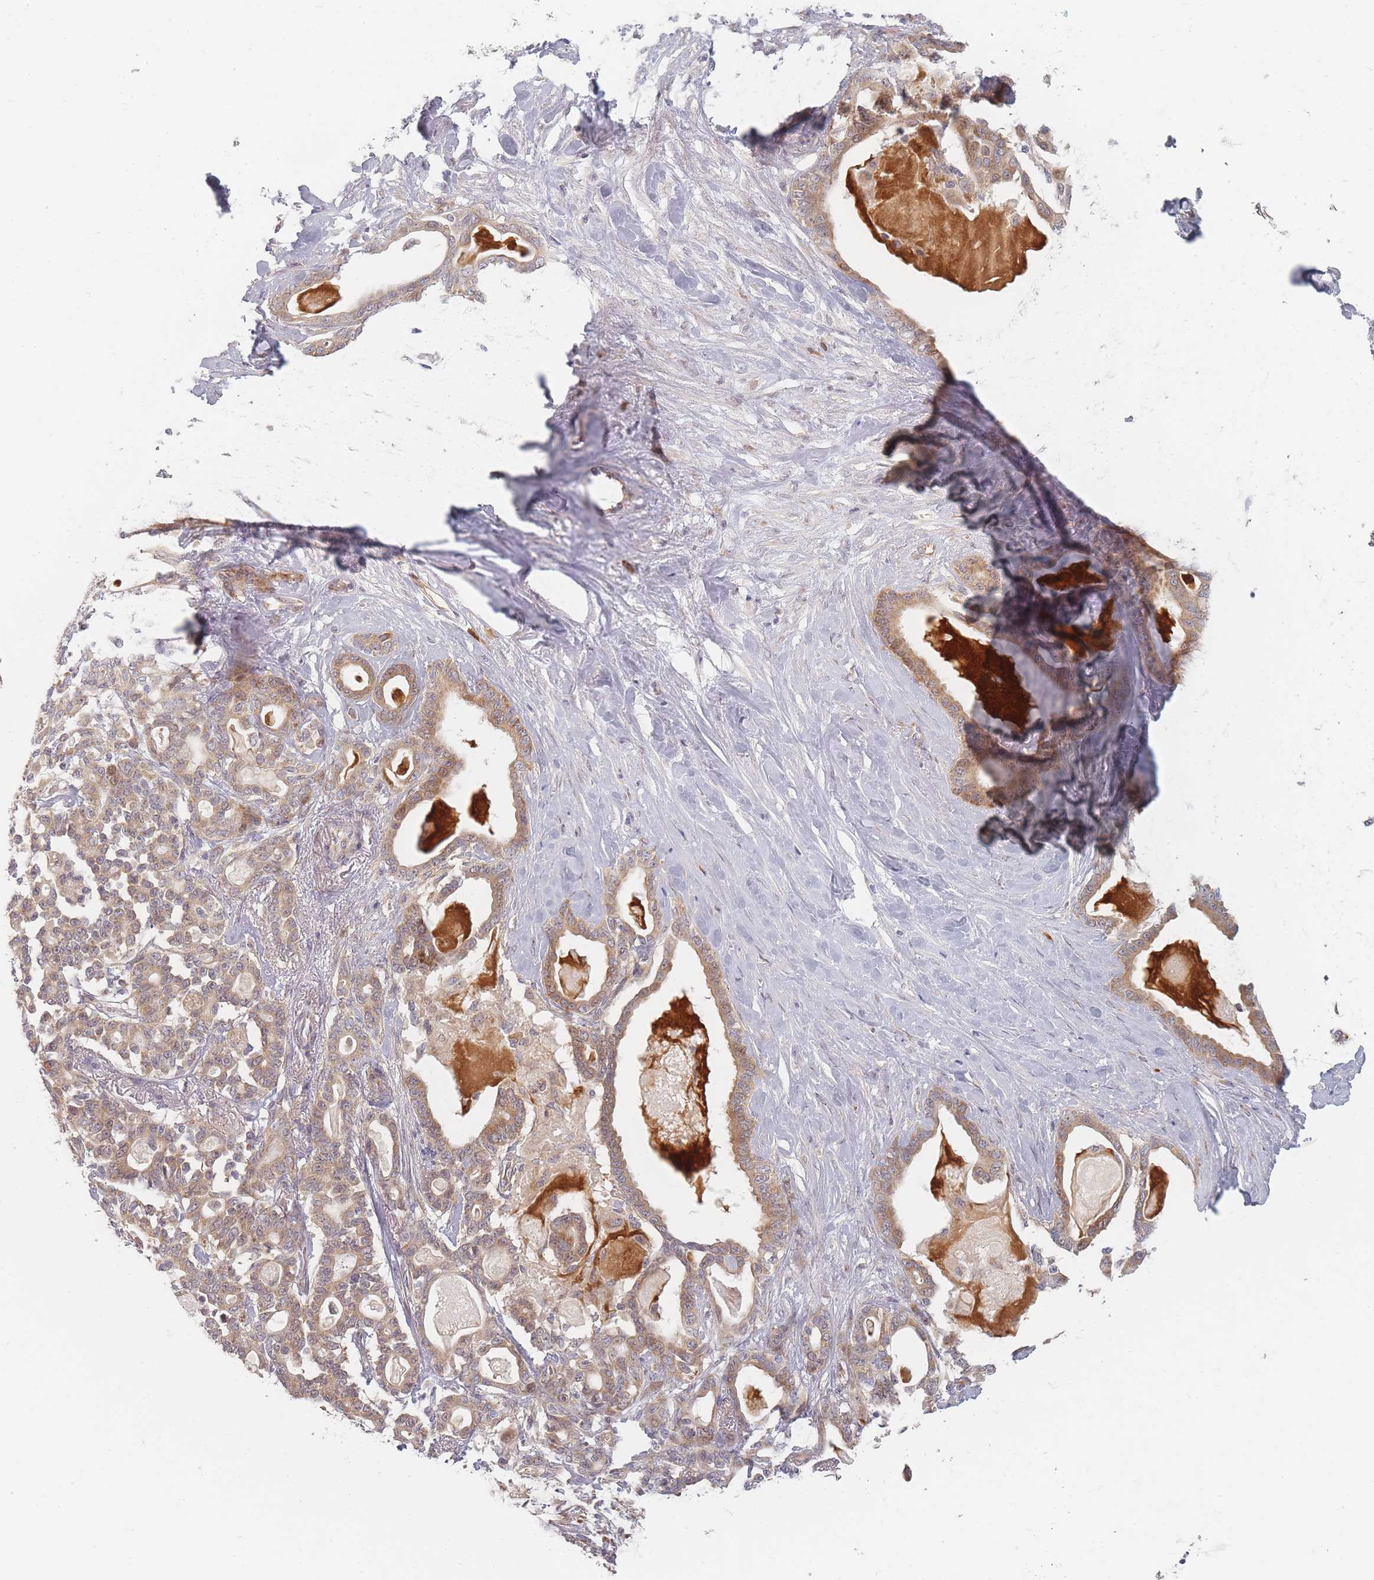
{"staining": {"intensity": "moderate", "quantity": ">75%", "location": "cytoplasmic/membranous"}, "tissue": "pancreatic cancer", "cell_type": "Tumor cells", "image_type": "cancer", "snomed": [{"axis": "morphology", "description": "Adenocarcinoma, NOS"}, {"axis": "topography", "description": "Pancreas"}], "caption": "Pancreatic adenocarcinoma was stained to show a protein in brown. There is medium levels of moderate cytoplasmic/membranous staining in about >75% of tumor cells.", "gene": "ZKSCAN7", "patient": {"sex": "male", "age": 63}}